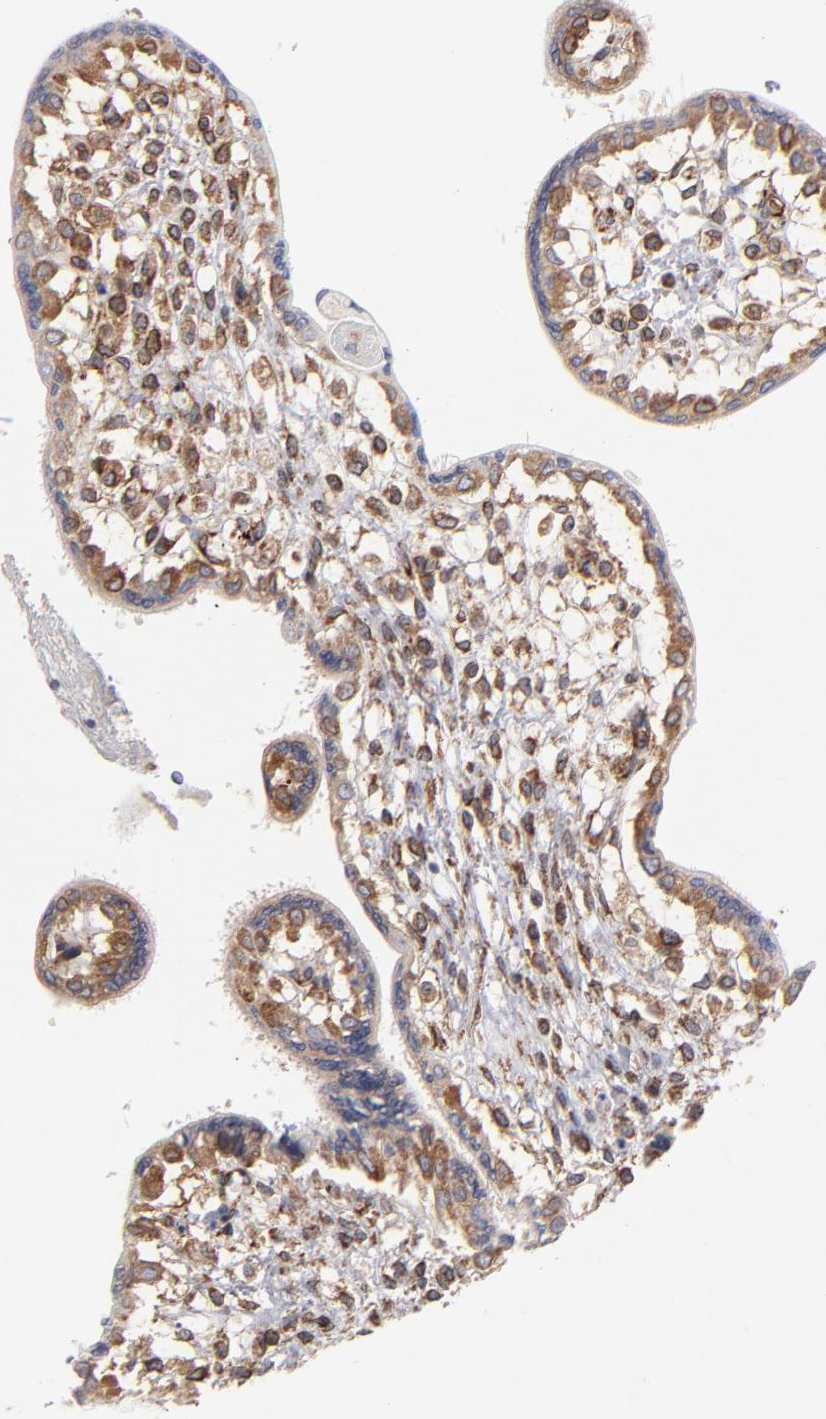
{"staining": {"intensity": "moderate", "quantity": ">75%", "location": "cytoplasmic/membranous"}, "tissue": "placenta", "cell_type": "Decidual cells", "image_type": "normal", "snomed": [{"axis": "morphology", "description": "Normal tissue, NOS"}, {"axis": "topography", "description": "Placenta"}], "caption": "Human placenta stained with a brown dye reveals moderate cytoplasmic/membranous positive positivity in approximately >75% of decidual cells.", "gene": "KTN1", "patient": {"sex": "female", "age": 31}}